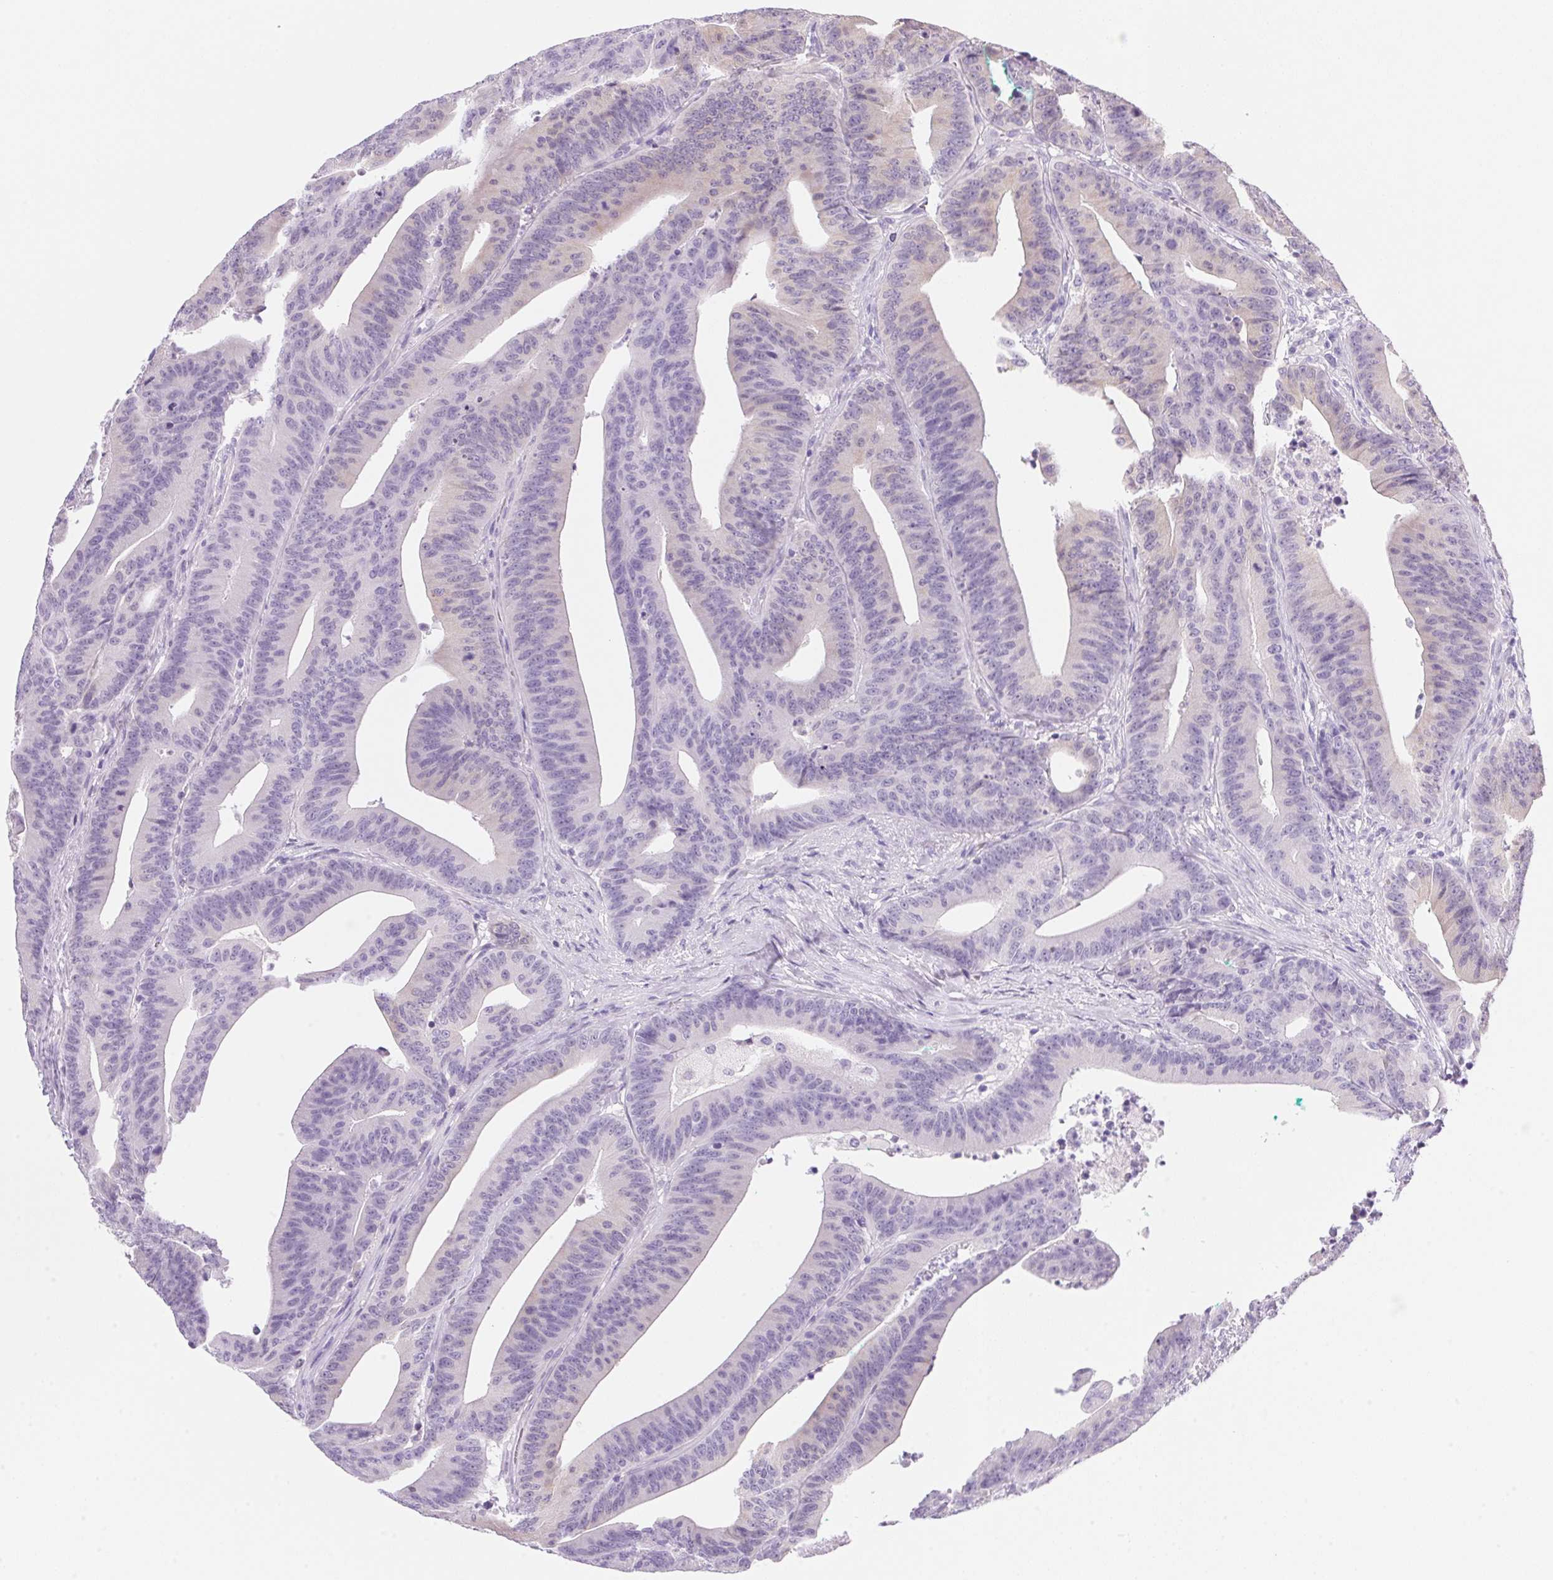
{"staining": {"intensity": "weak", "quantity": "<25%", "location": "cytoplasmic/membranous"}, "tissue": "colorectal cancer", "cell_type": "Tumor cells", "image_type": "cancer", "snomed": [{"axis": "morphology", "description": "Adenocarcinoma, NOS"}, {"axis": "topography", "description": "Colon"}], "caption": "An IHC histopathology image of colorectal adenocarcinoma is shown. There is no staining in tumor cells of colorectal adenocarcinoma.", "gene": "DHCR24", "patient": {"sex": "female", "age": 78}}